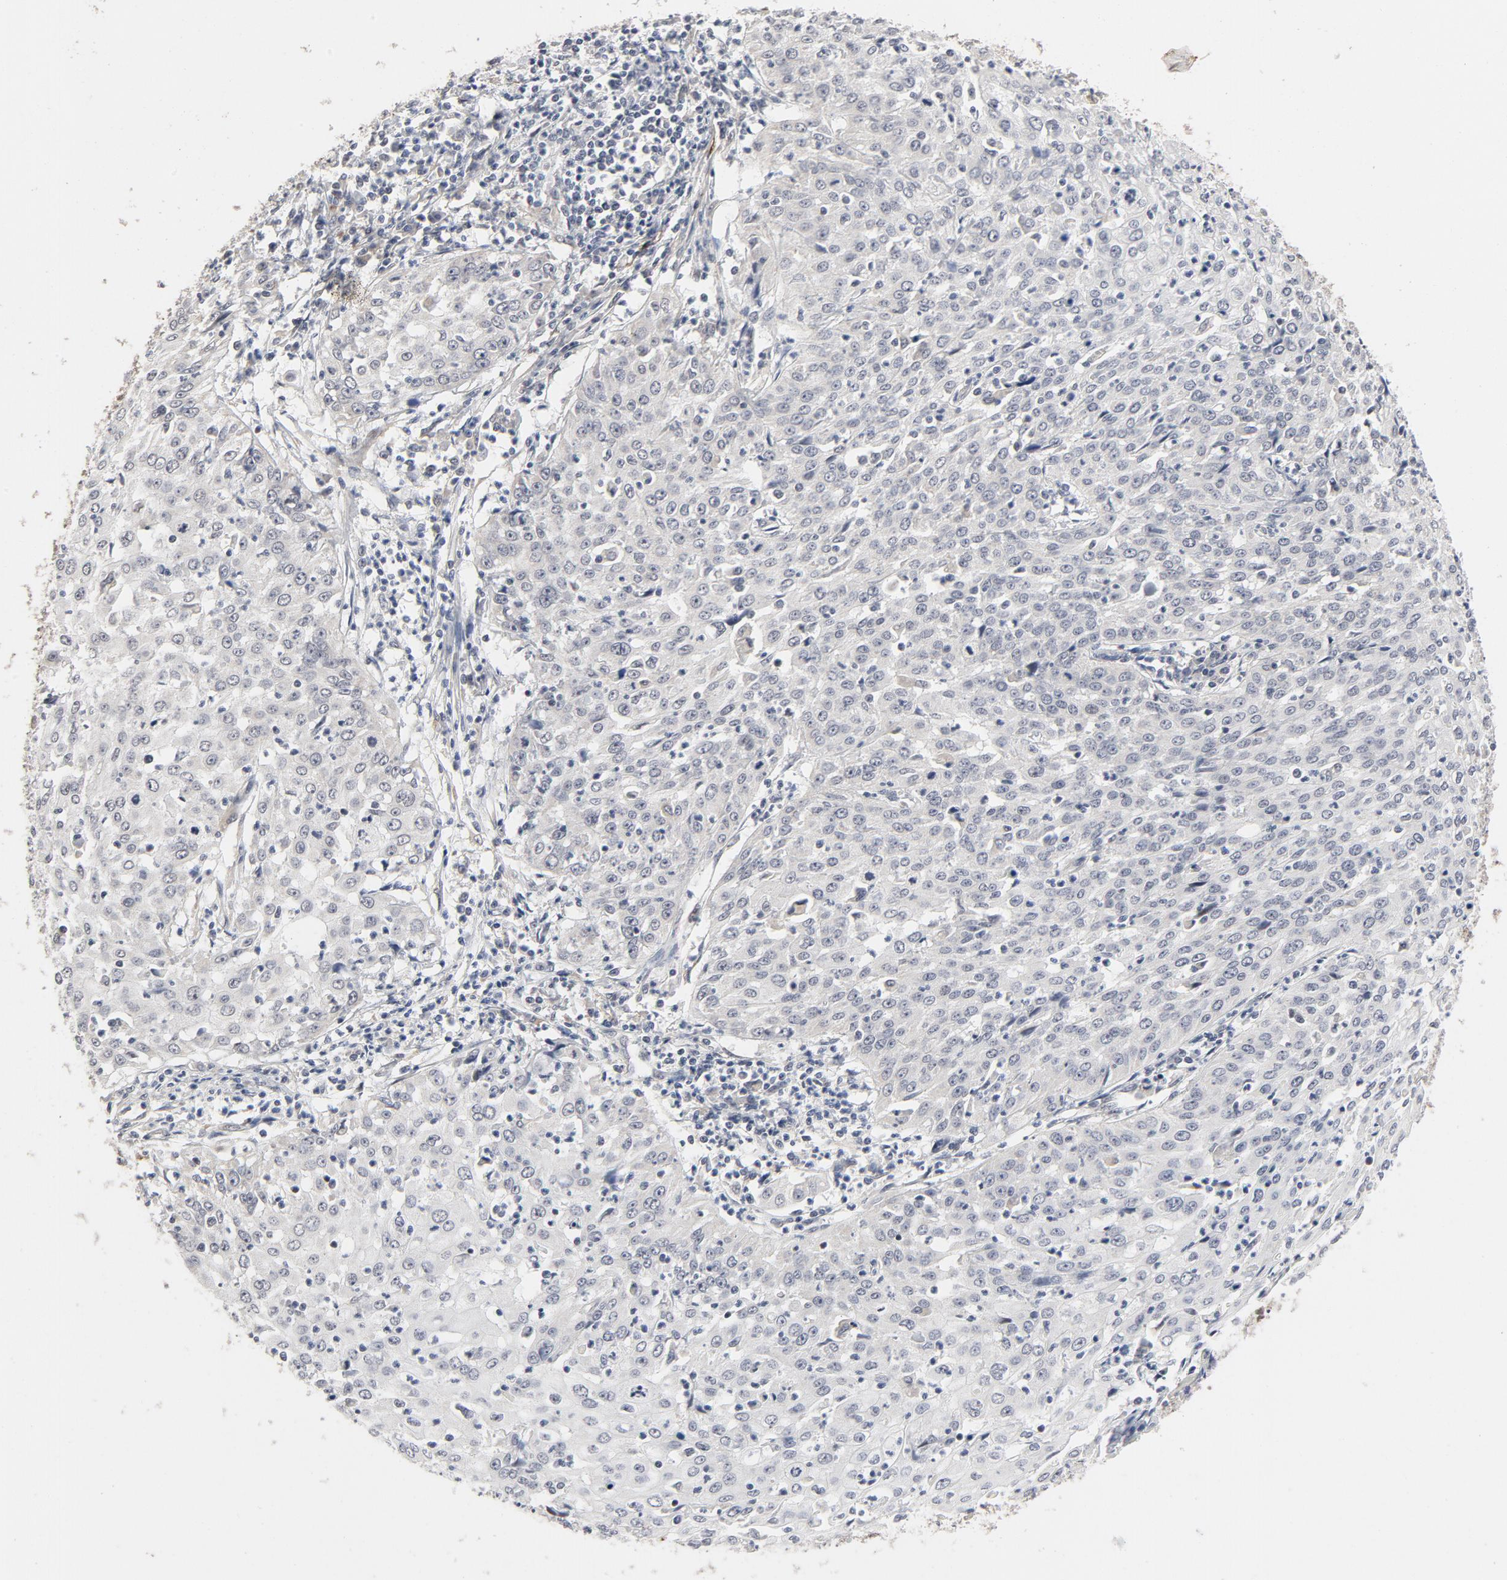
{"staining": {"intensity": "weak", "quantity": "<25%", "location": "nuclear"}, "tissue": "cervical cancer", "cell_type": "Tumor cells", "image_type": "cancer", "snomed": [{"axis": "morphology", "description": "Squamous cell carcinoma, NOS"}, {"axis": "topography", "description": "Cervix"}], "caption": "A high-resolution micrograph shows immunohistochemistry (IHC) staining of cervical squamous cell carcinoma, which exhibits no significant positivity in tumor cells.", "gene": "ZKSCAN8", "patient": {"sex": "female", "age": 39}}